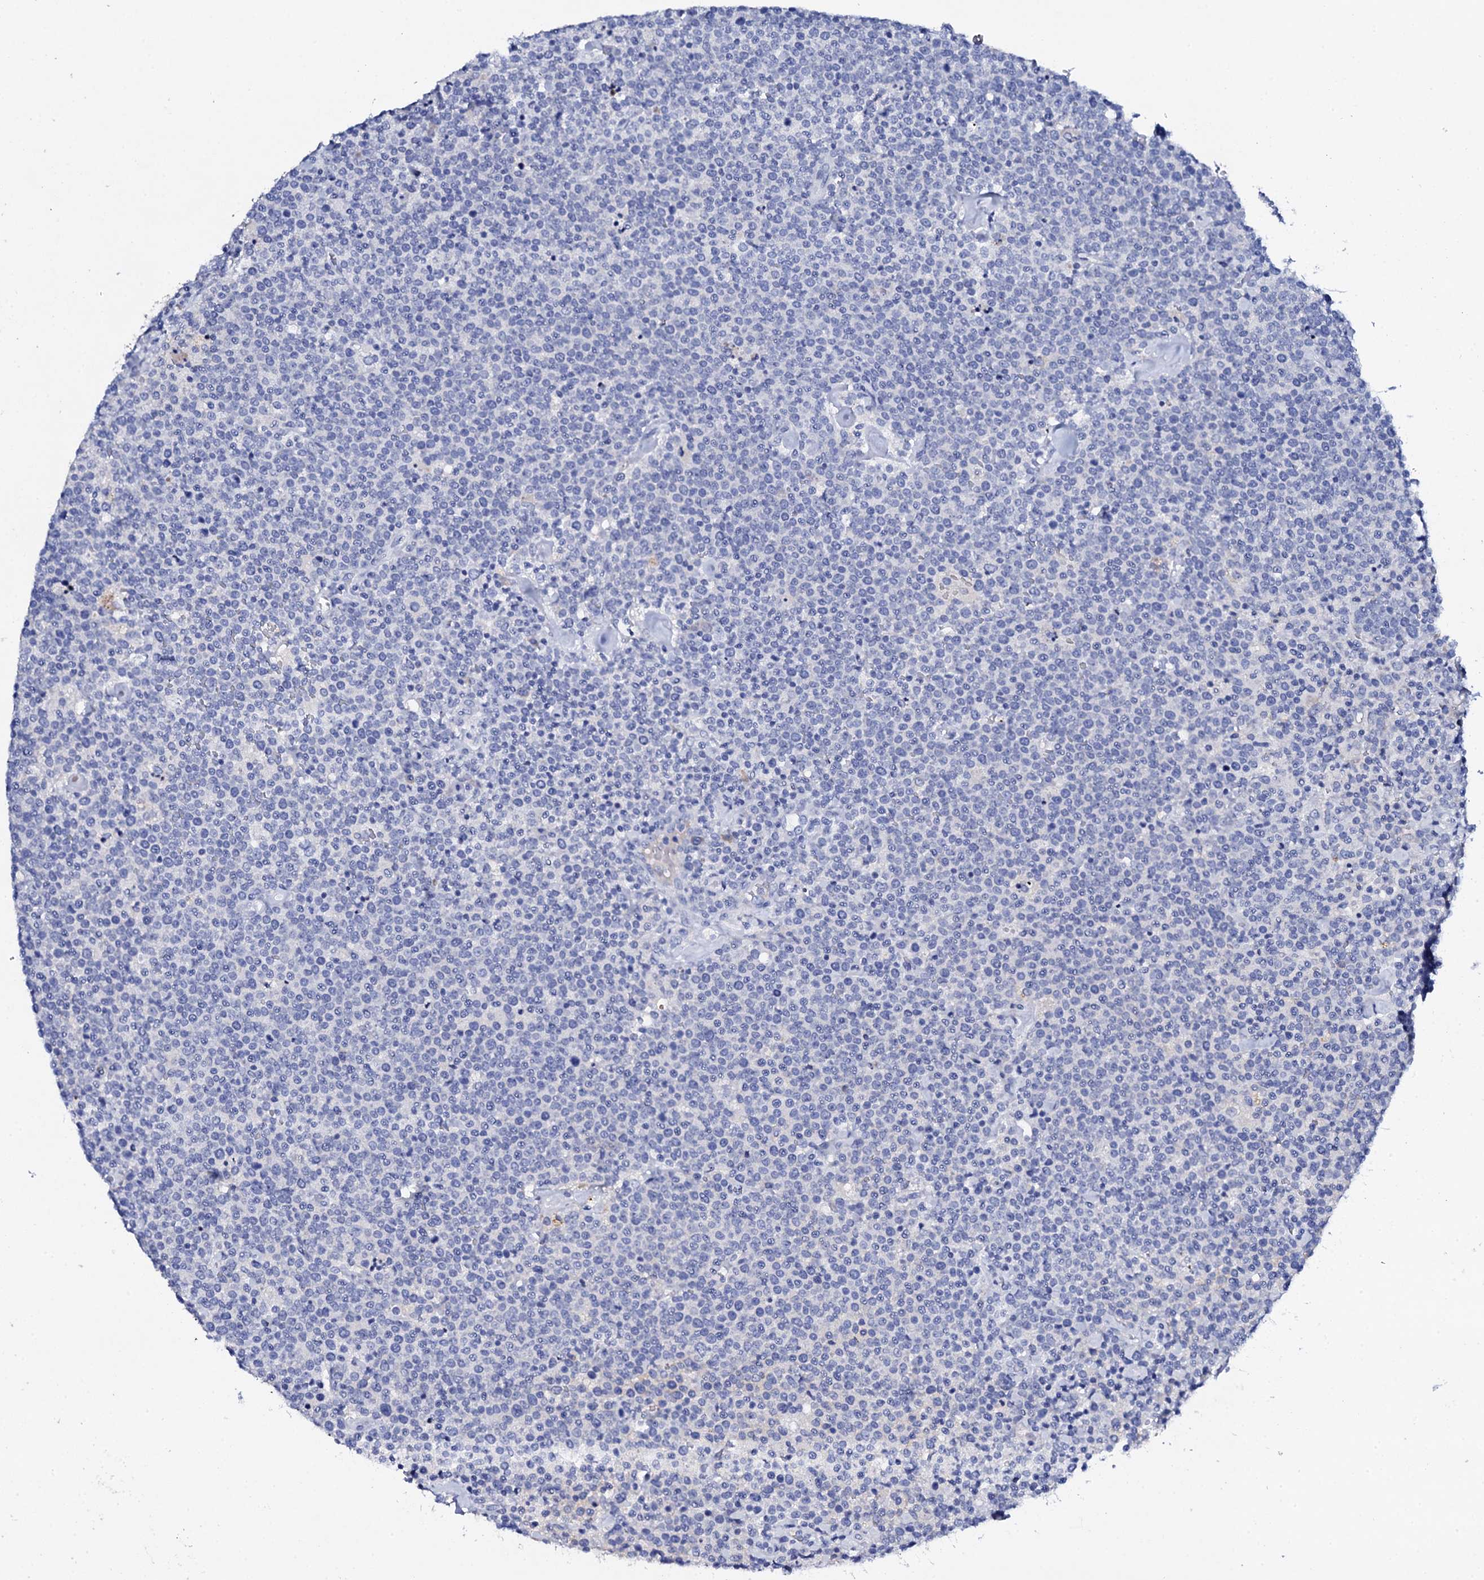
{"staining": {"intensity": "negative", "quantity": "none", "location": "none"}, "tissue": "lymphoma", "cell_type": "Tumor cells", "image_type": "cancer", "snomed": [{"axis": "morphology", "description": "Malignant lymphoma, non-Hodgkin's type, High grade"}, {"axis": "topography", "description": "Lymph node"}], "caption": "High power microscopy micrograph of an immunohistochemistry (IHC) histopathology image of lymphoma, revealing no significant staining in tumor cells.", "gene": "FBXL16", "patient": {"sex": "male", "age": 61}}